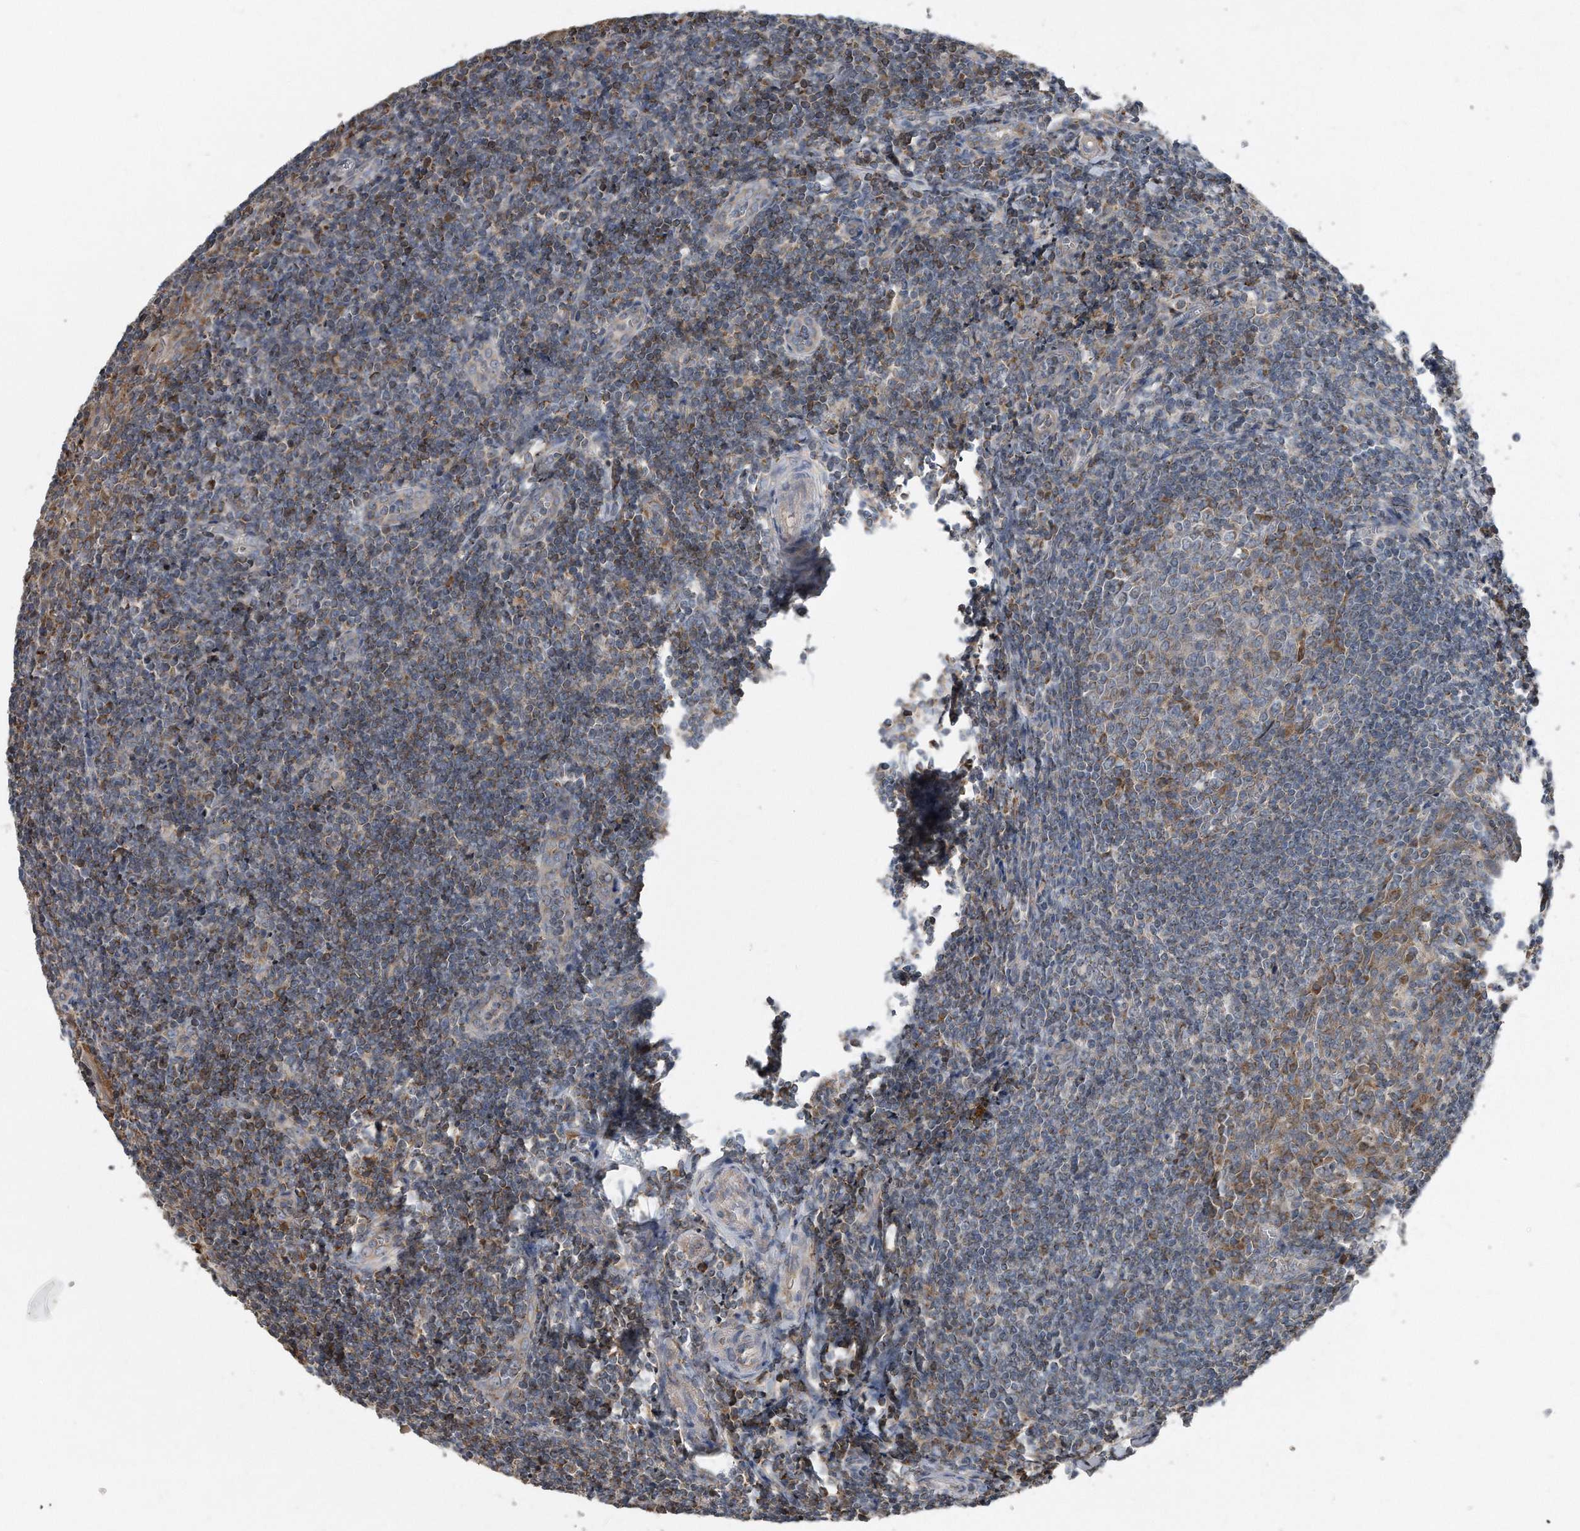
{"staining": {"intensity": "moderate", "quantity": "<25%", "location": "cytoplasmic/membranous"}, "tissue": "tonsil", "cell_type": "Germinal center cells", "image_type": "normal", "snomed": [{"axis": "morphology", "description": "Normal tissue, NOS"}, {"axis": "topography", "description": "Tonsil"}], "caption": "A high-resolution photomicrograph shows IHC staining of benign tonsil, which demonstrates moderate cytoplasmic/membranous positivity in approximately <25% of germinal center cells.", "gene": "SDHA", "patient": {"sex": "male", "age": 27}}